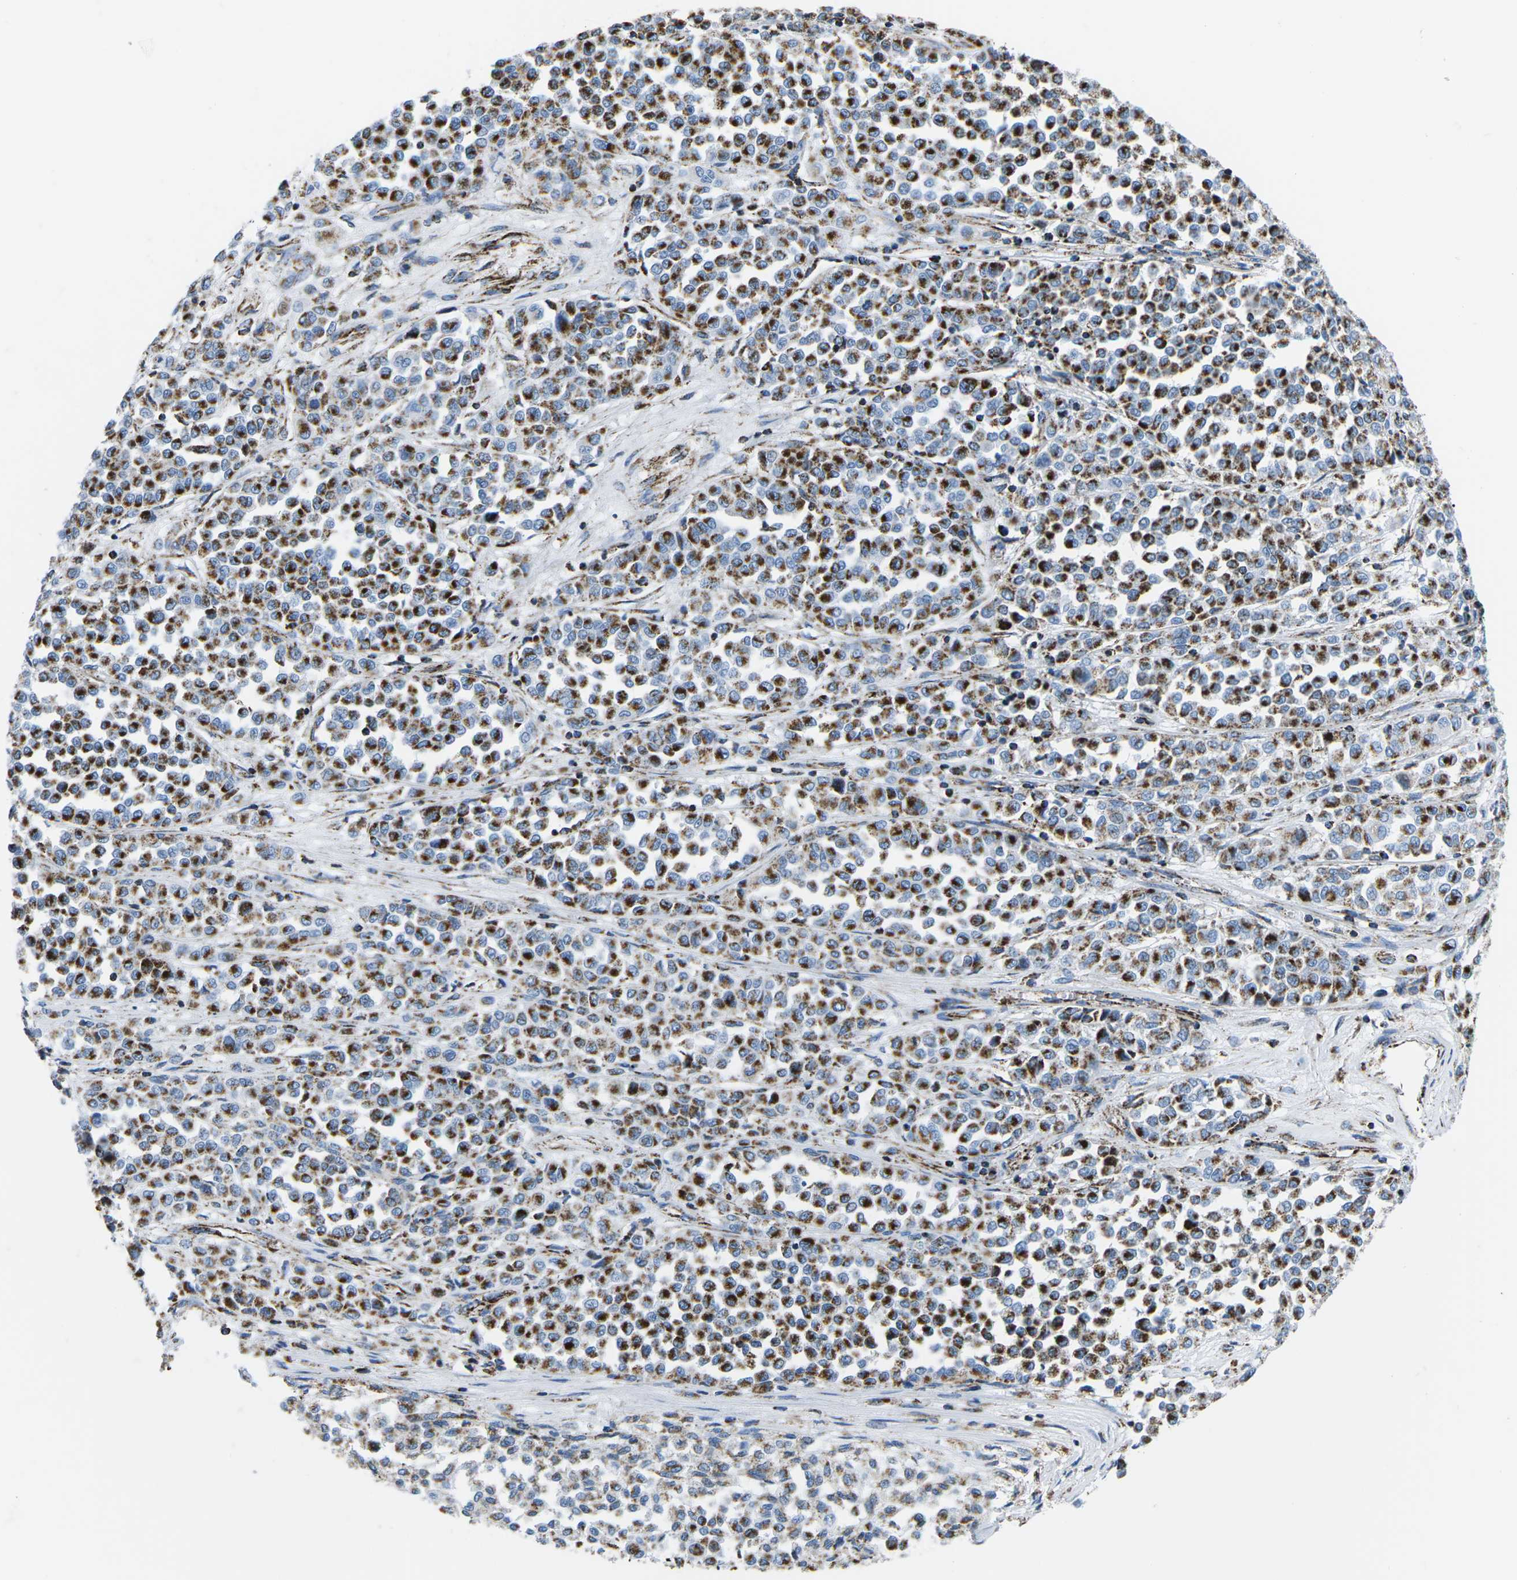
{"staining": {"intensity": "moderate", "quantity": ">75%", "location": "cytoplasmic/membranous"}, "tissue": "melanoma", "cell_type": "Tumor cells", "image_type": "cancer", "snomed": [{"axis": "morphology", "description": "Malignant melanoma, Metastatic site"}, {"axis": "topography", "description": "Pancreas"}], "caption": "Melanoma stained with a protein marker displays moderate staining in tumor cells.", "gene": "COX6C", "patient": {"sex": "female", "age": 30}}